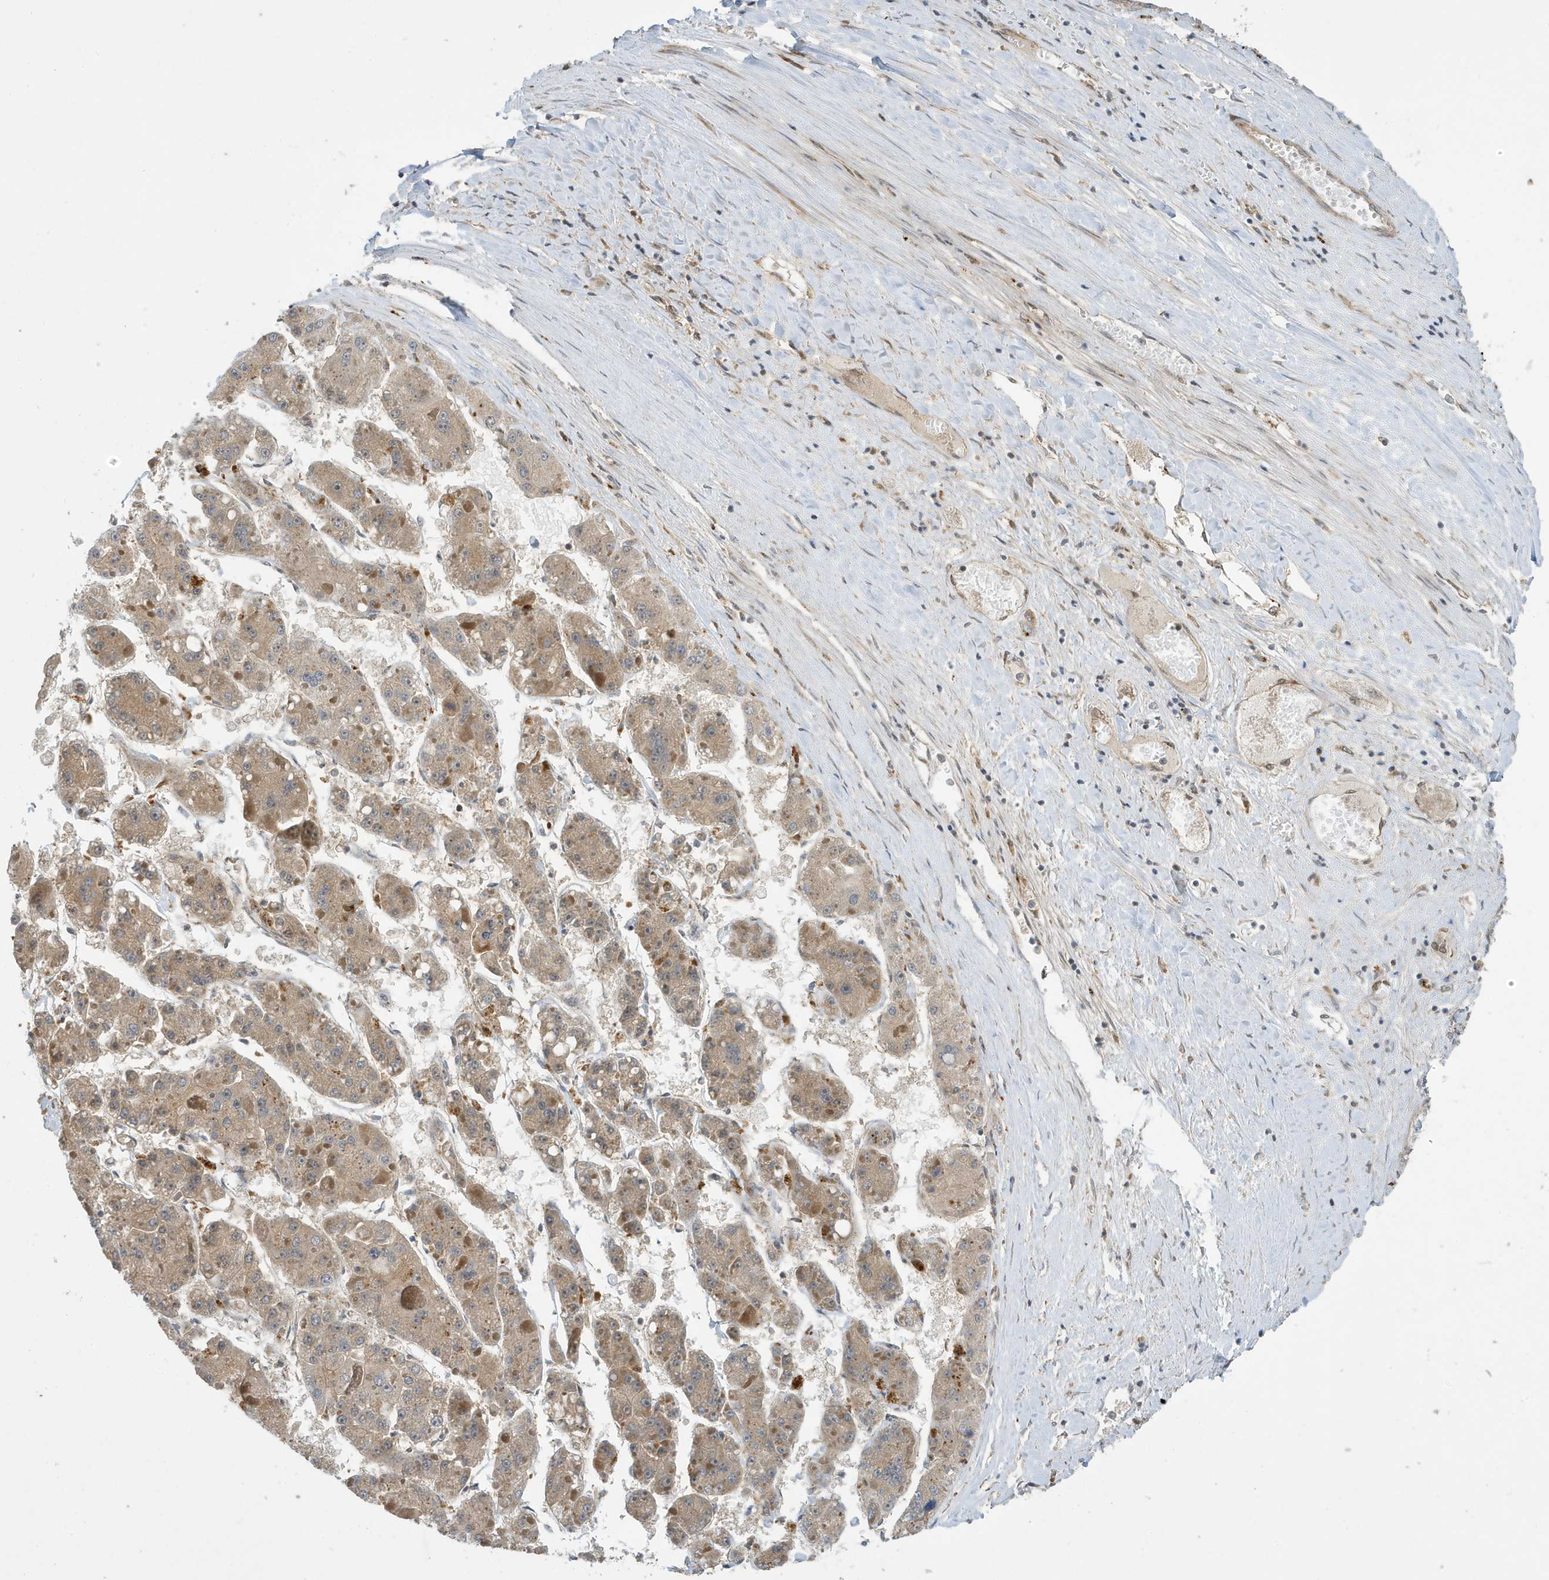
{"staining": {"intensity": "weak", "quantity": "25%-75%", "location": "cytoplasmic/membranous"}, "tissue": "liver cancer", "cell_type": "Tumor cells", "image_type": "cancer", "snomed": [{"axis": "morphology", "description": "Carcinoma, Hepatocellular, NOS"}, {"axis": "topography", "description": "Liver"}], "caption": "Weak cytoplasmic/membranous expression is present in about 25%-75% of tumor cells in liver cancer. The staining is performed using DAB (3,3'-diaminobenzidine) brown chromogen to label protein expression. The nuclei are counter-stained blue using hematoxylin.", "gene": "NCOA7", "patient": {"sex": "female", "age": 73}}